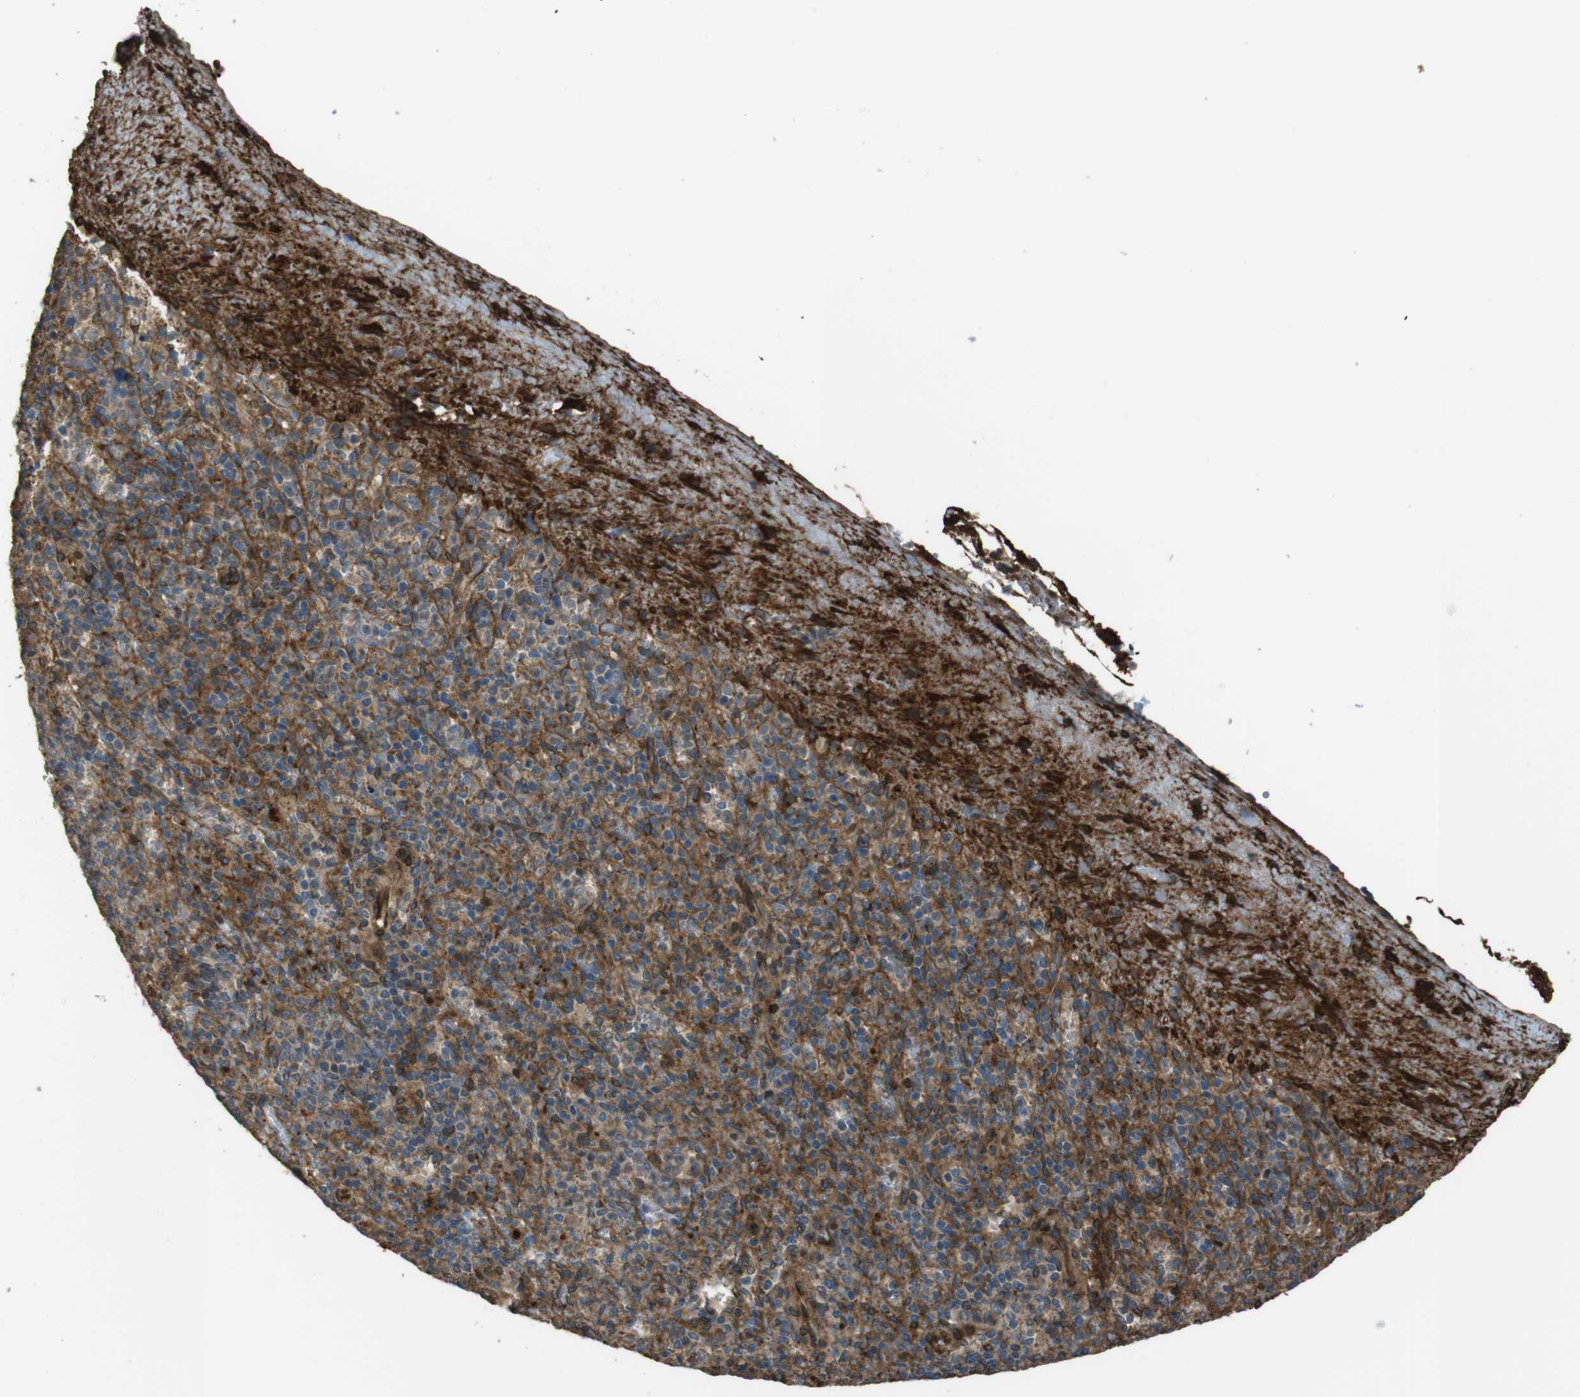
{"staining": {"intensity": "moderate", "quantity": "25%-75%", "location": "cytoplasmic/membranous"}, "tissue": "spleen", "cell_type": "Cells in red pulp", "image_type": "normal", "snomed": [{"axis": "morphology", "description": "Normal tissue, NOS"}, {"axis": "topography", "description": "Spleen"}], "caption": "Immunohistochemical staining of unremarkable human spleen displays moderate cytoplasmic/membranous protein staining in approximately 25%-75% of cells in red pulp. (DAB IHC with brightfield microscopy, high magnification).", "gene": "MSRB3", "patient": {"sex": "female", "age": 74}}